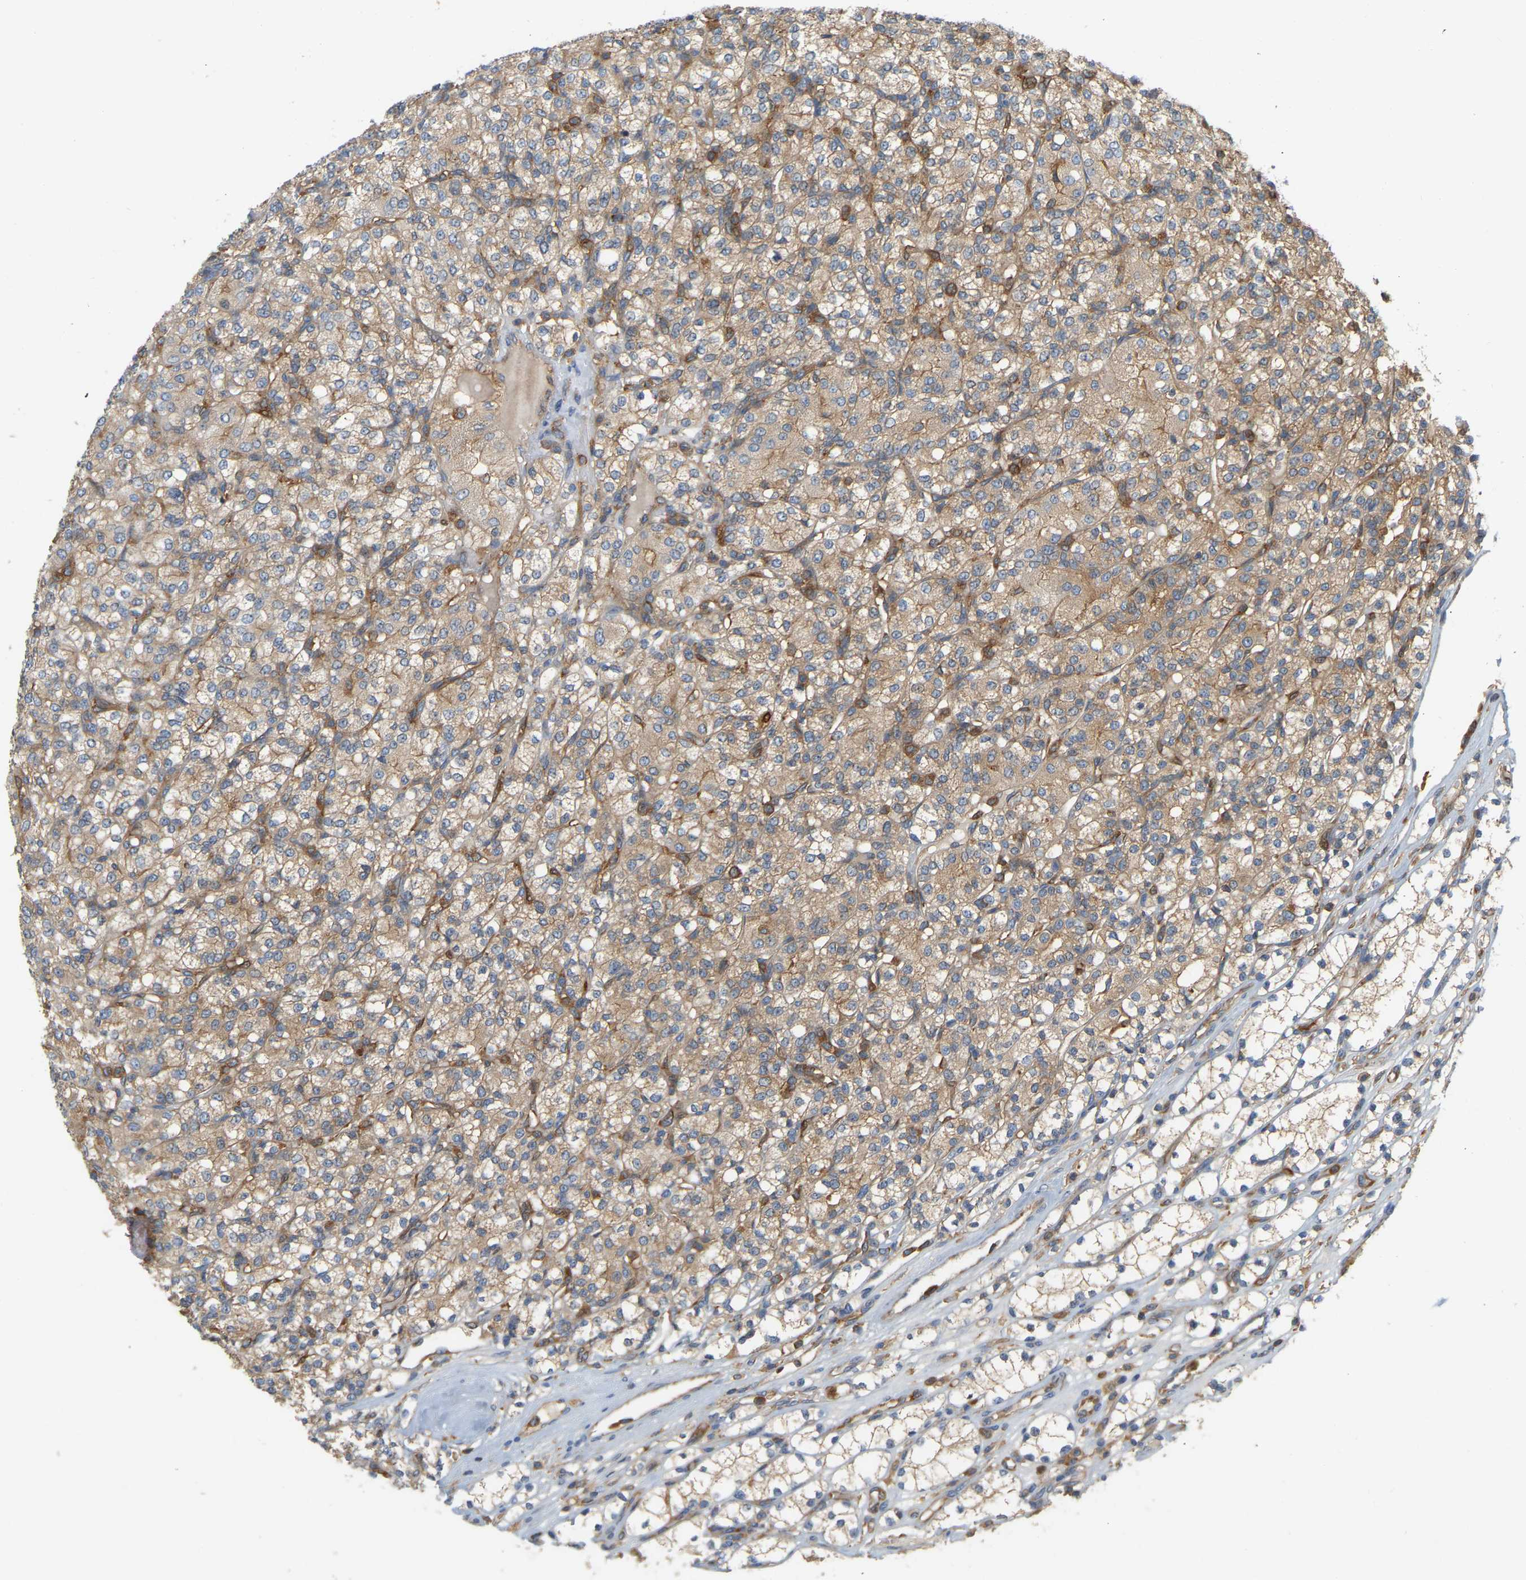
{"staining": {"intensity": "weak", "quantity": "25%-75%", "location": "cytoplasmic/membranous"}, "tissue": "renal cancer", "cell_type": "Tumor cells", "image_type": "cancer", "snomed": [{"axis": "morphology", "description": "Adenocarcinoma, NOS"}, {"axis": "topography", "description": "Kidney"}], "caption": "There is low levels of weak cytoplasmic/membranous staining in tumor cells of renal adenocarcinoma, as demonstrated by immunohistochemical staining (brown color).", "gene": "AKAP13", "patient": {"sex": "male", "age": 77}}